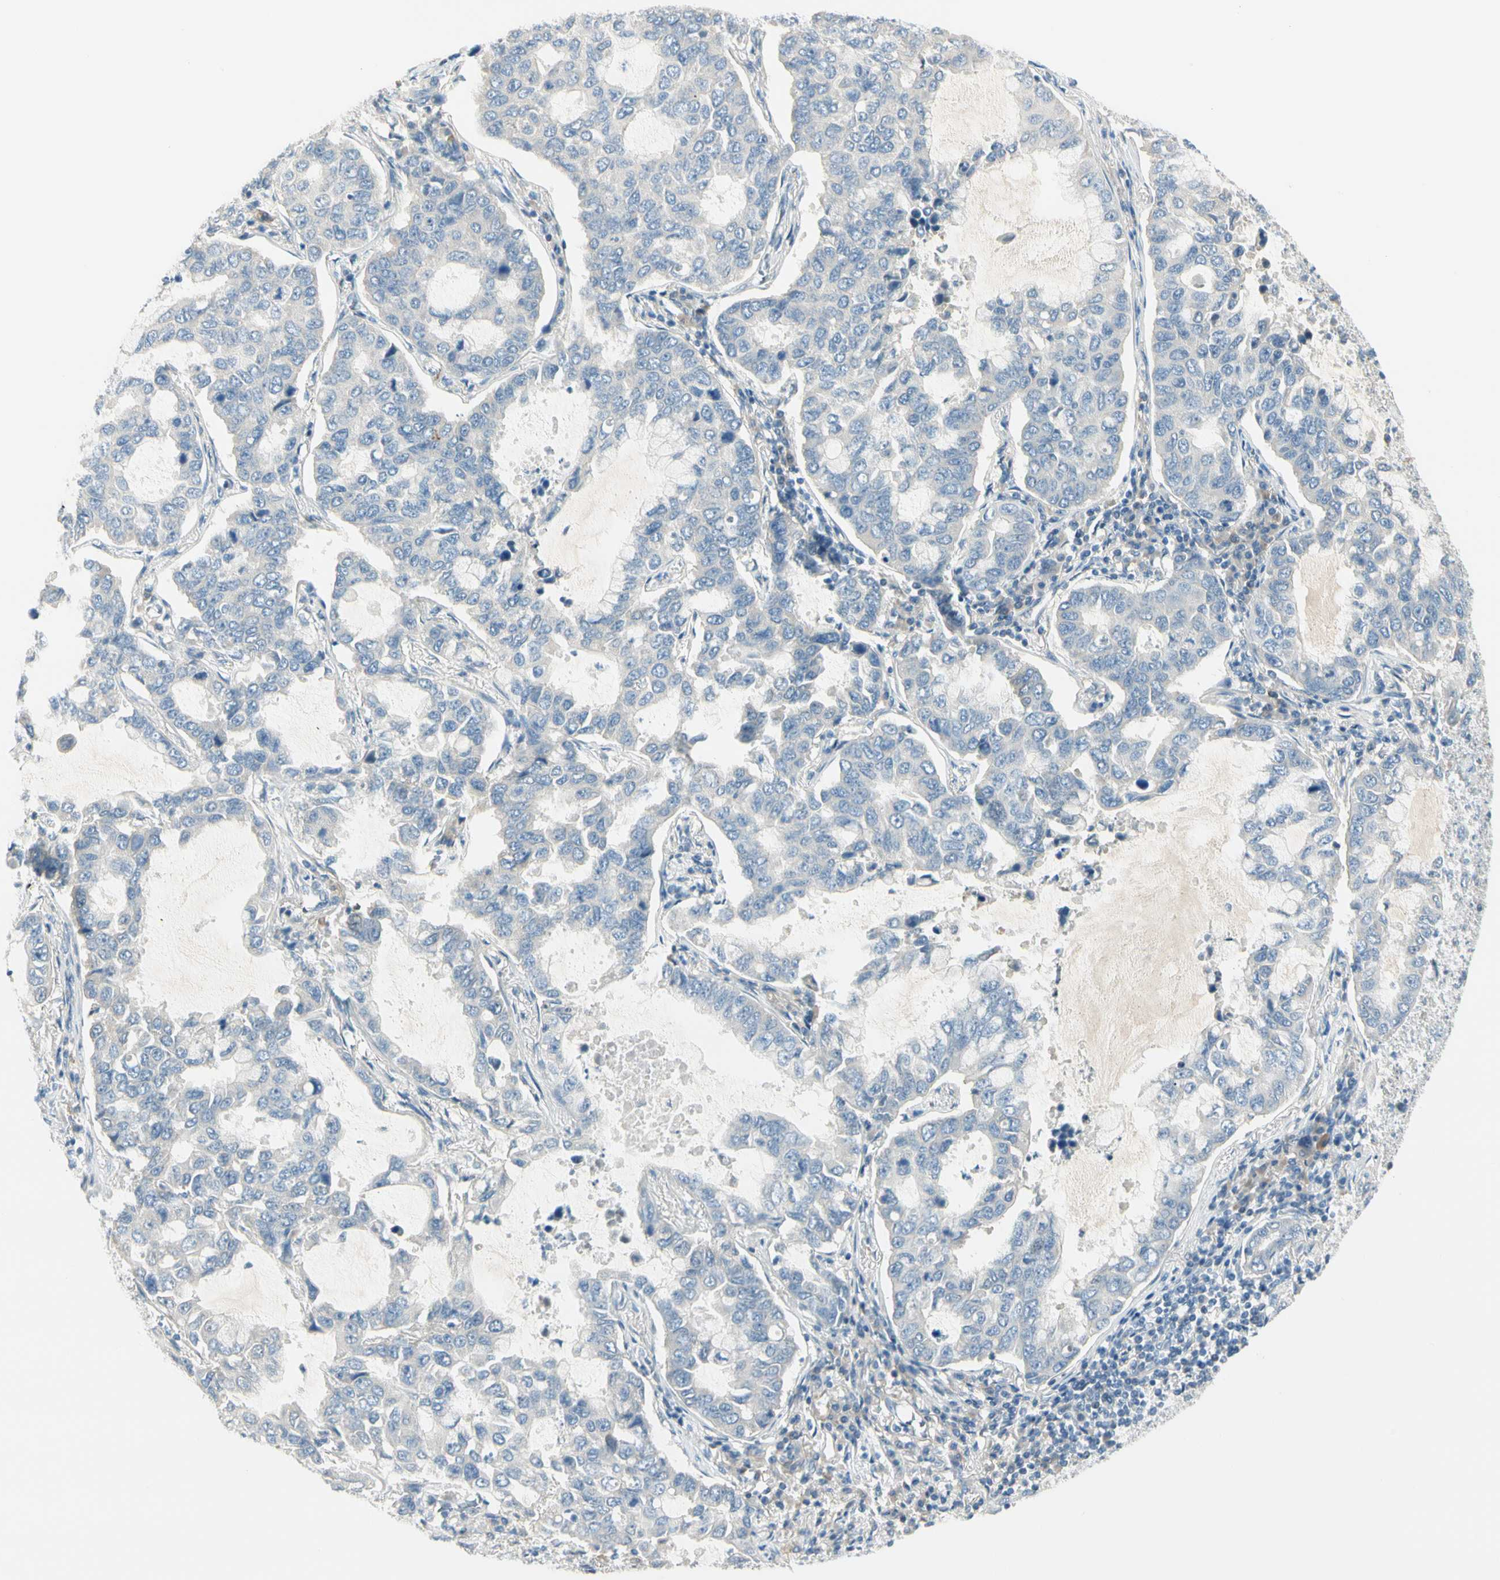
{"staining": {"intensity": "moderate", "quantity": "<25%", "location": "cytoplasmic/membranous"}, "tissue": "lung cancer", "cell_type": "Tumor cells", "image_type": "cancer", "snomed": [{"axis": "morphology", "description": "Adenocarcinoma, NOS"}, {"axis": "topography", "description": "Lung"}], "caption": "Protein expression analysis of lung adenocarcinoma exhibits moderate cytoplasmic/membranous positivity in approximately <25% of tumor cells.", "gene": "SLC6A15", "patient": {"sex": "male", "age": 64}}